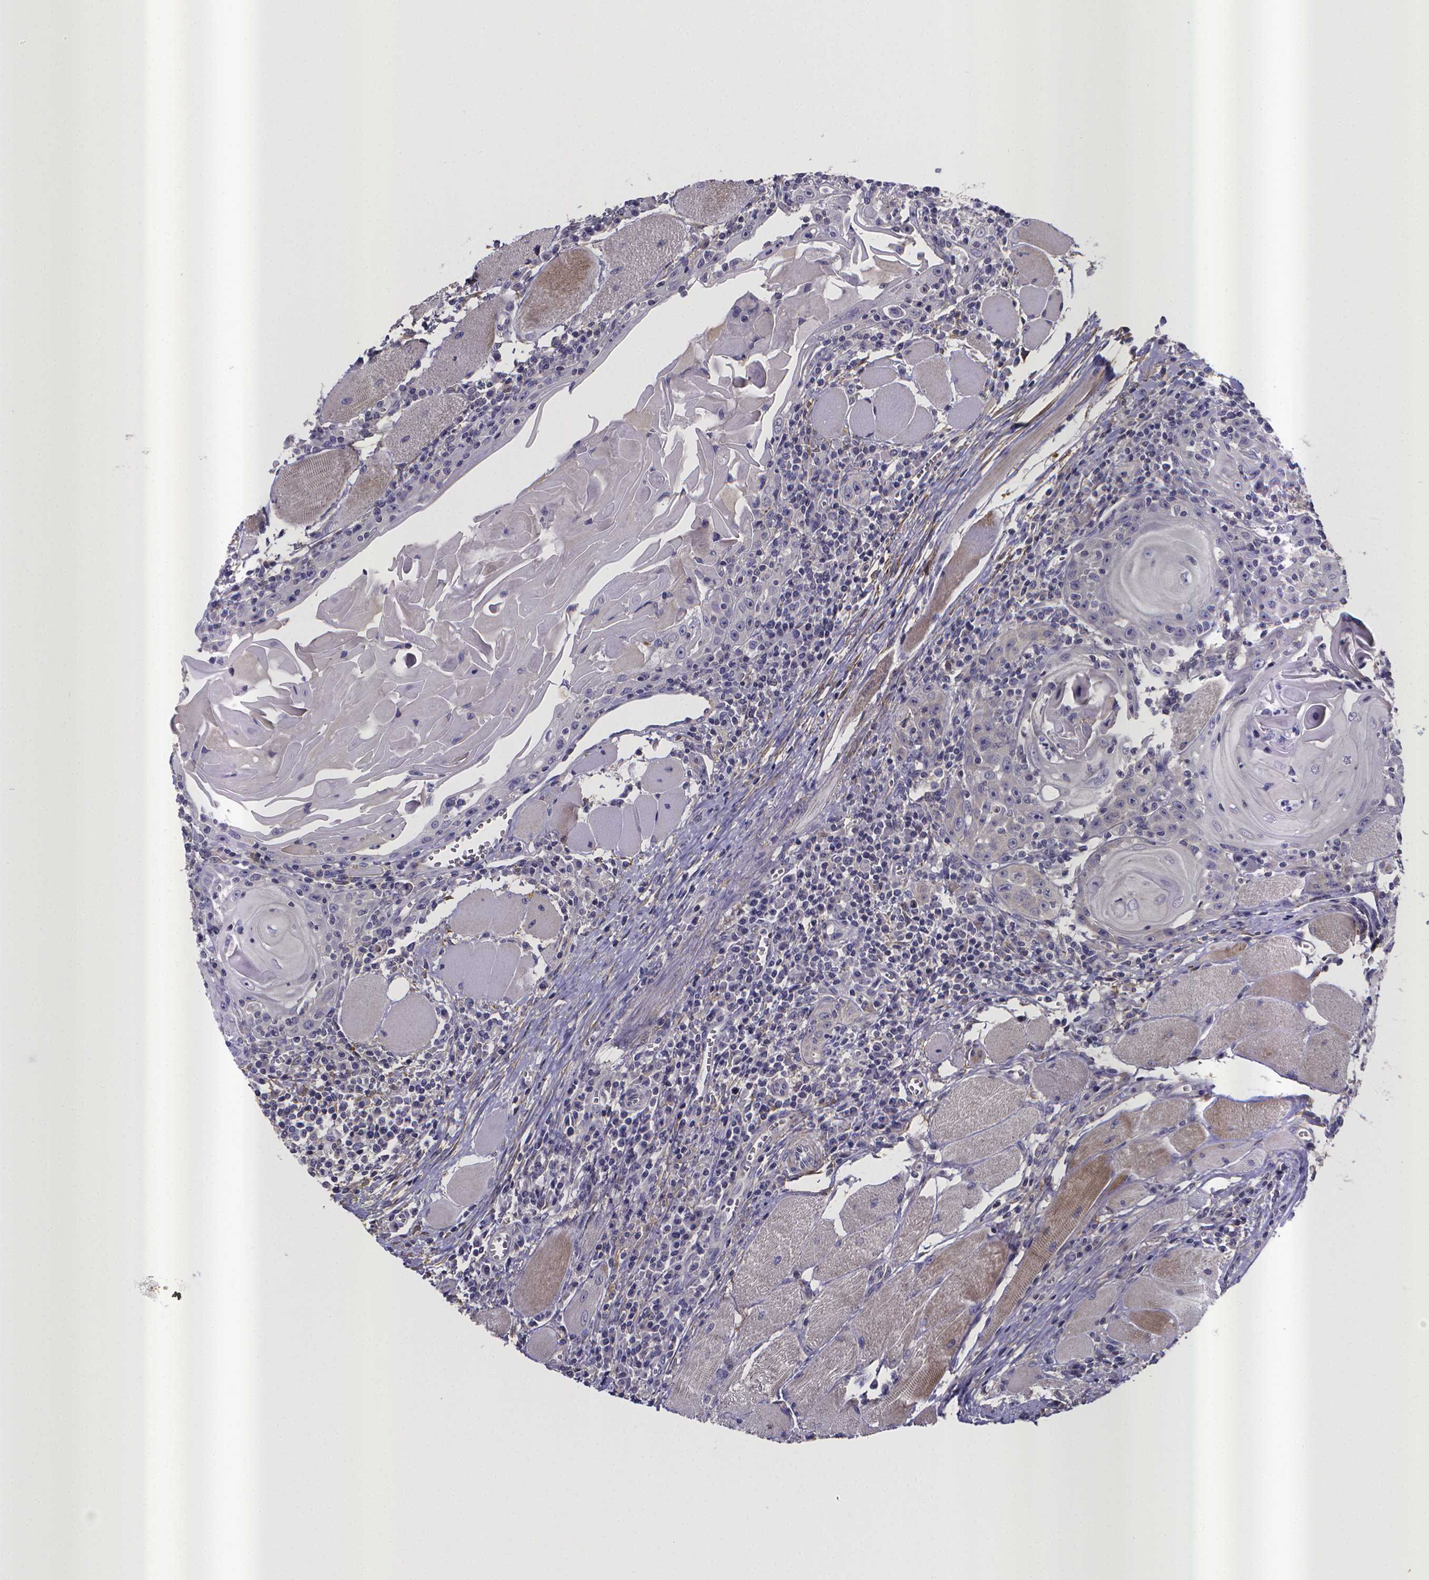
{"staining": {"intensity": "negative", "quantity": "none", "location": "none"}, "tissue": "head and neck cancer", "cell_type": "Tumor cells", "image_type": "cancer", "snomed": [{"axis": "morphology", "description": "Normal tissue, NOS"}, {"axis": "morphology", "description": "Squamous cell carcinoma, NOS"}, {"axis": "topography", "description": "Oral tissue"}, {"axis": "topography", "description": "Head-Neck"}], "caption": "Protein analysis of head and neck cancer (squamous cell carcinoma) exhibits no significant positivity in tumor cells.", "gene": "RERG", "patient": {"sex": "male", "age": 52}}